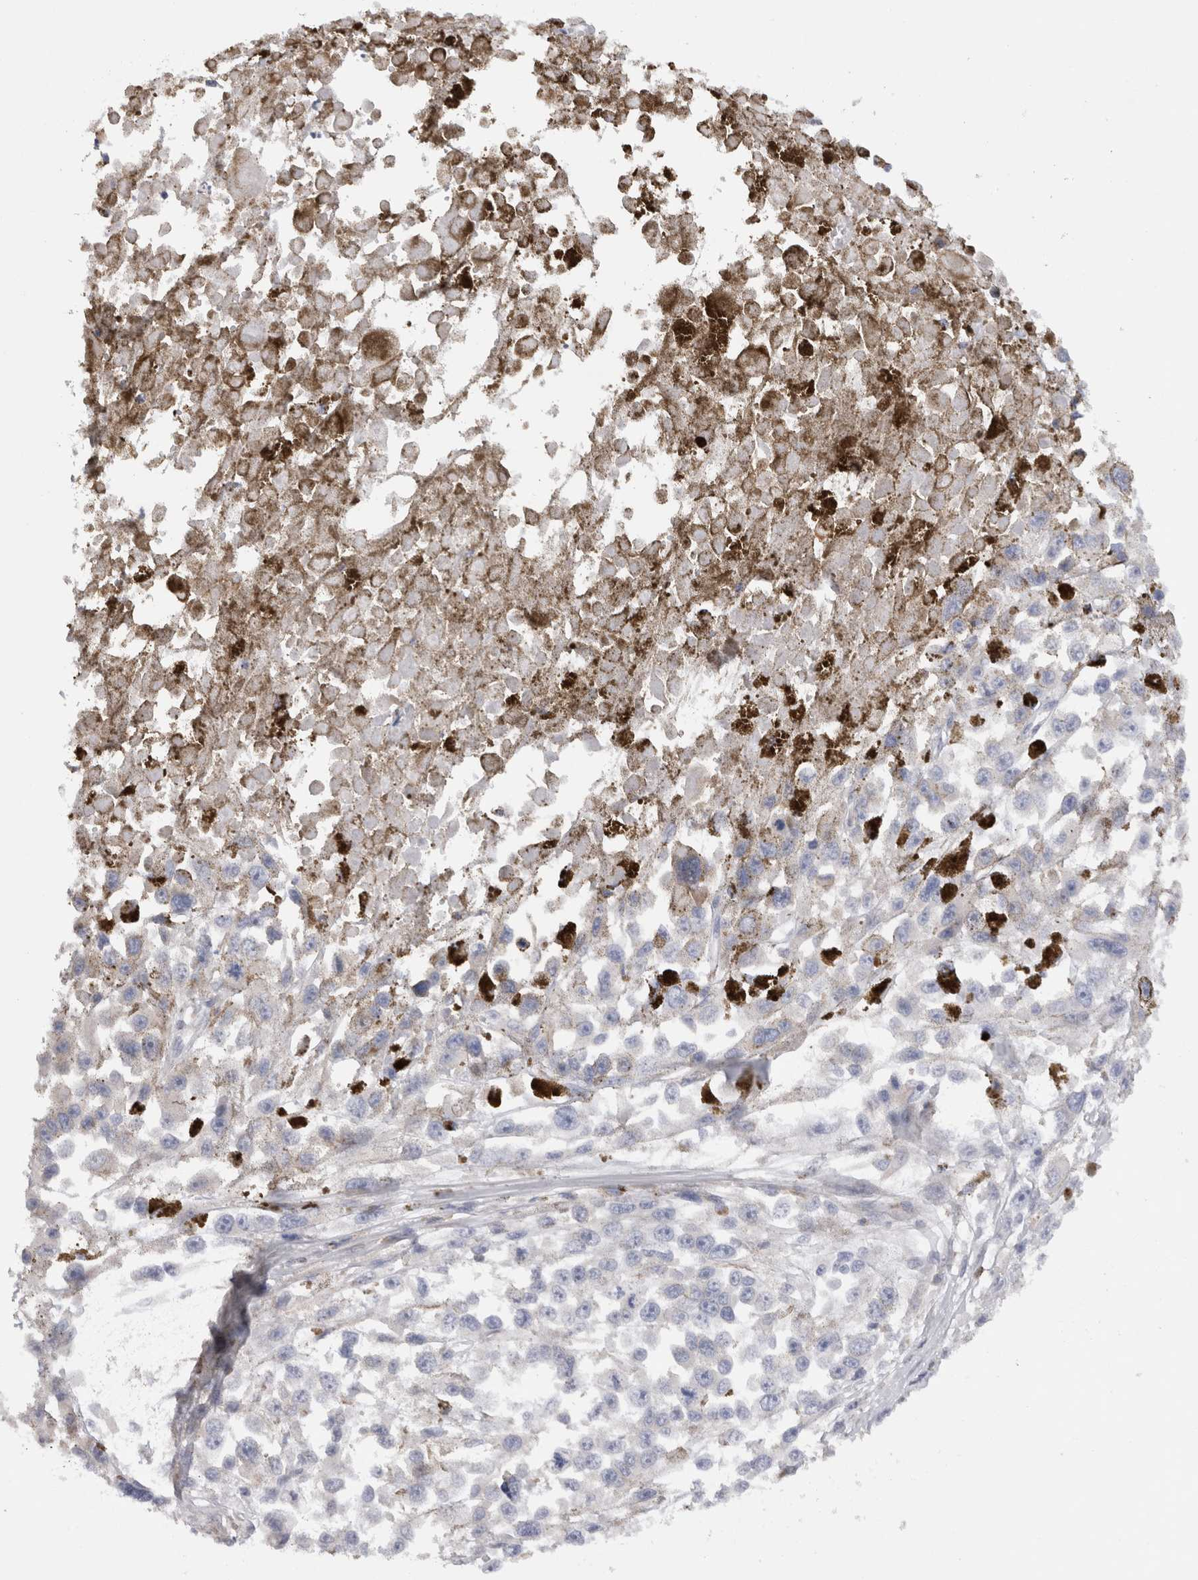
{"staining": {"intensity": "negative", "quantity": "none", "location": "none"}, "tissue": "melanoma", "cell_type": "Tumor cells", "image_type": "cancer", "snomed": [{"axis": "morphology", "description": "Malignant melanoma, Metastatic site"}, {"axis": "topography", "description": "Lymph node"}], "caption": "A micrograph of human malignant melanoma (metastatic site) is negative for staining in tumor cells.", "gene": "VCPIP1", "patient": {"sex": "male", "age": 59}}